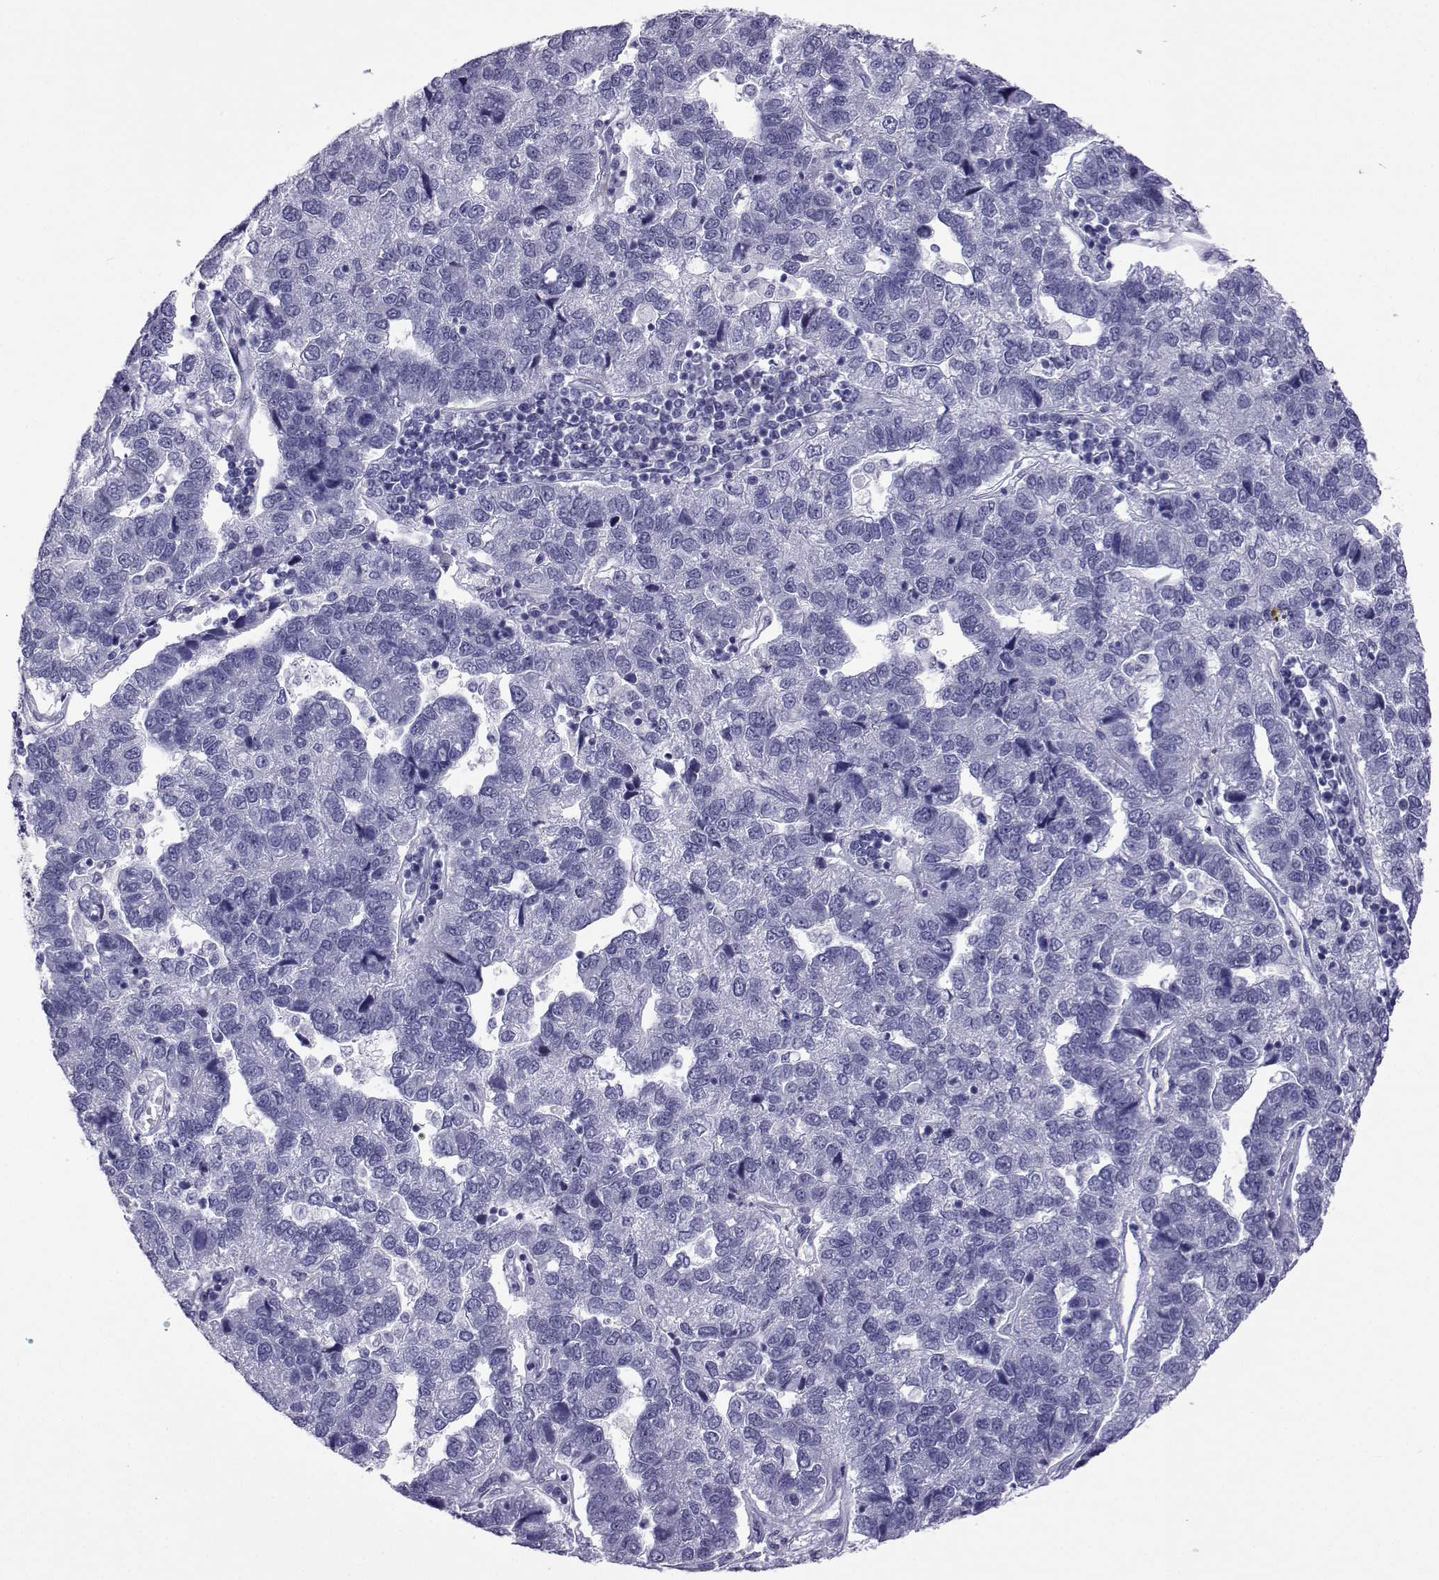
{"staining": {"intensity": "negative", "quantity": "none", "location": "none"}, "tissue": "pancreatic cancer", "cell_type": "Tumor cells", "image_type": "cancer", "snomed": [{"axis": "morphology", "description": "Adenocarcinoma, NOS"}, {"axis": "topography", "description": "Pancreas"}], "caption": "Immunohistochemistry (IHC) micrograph of pancreatic cancer (adenocarcinoma) stained for a protein (brown), which shows no expression in tumor cells. (Stains: DAB IHC with hematoxylin counter stain, Microscopy: brightfield microscopy at high magnification).", "gene": "ACTL7A", "patient": {"sex": "female", "age": 61}}